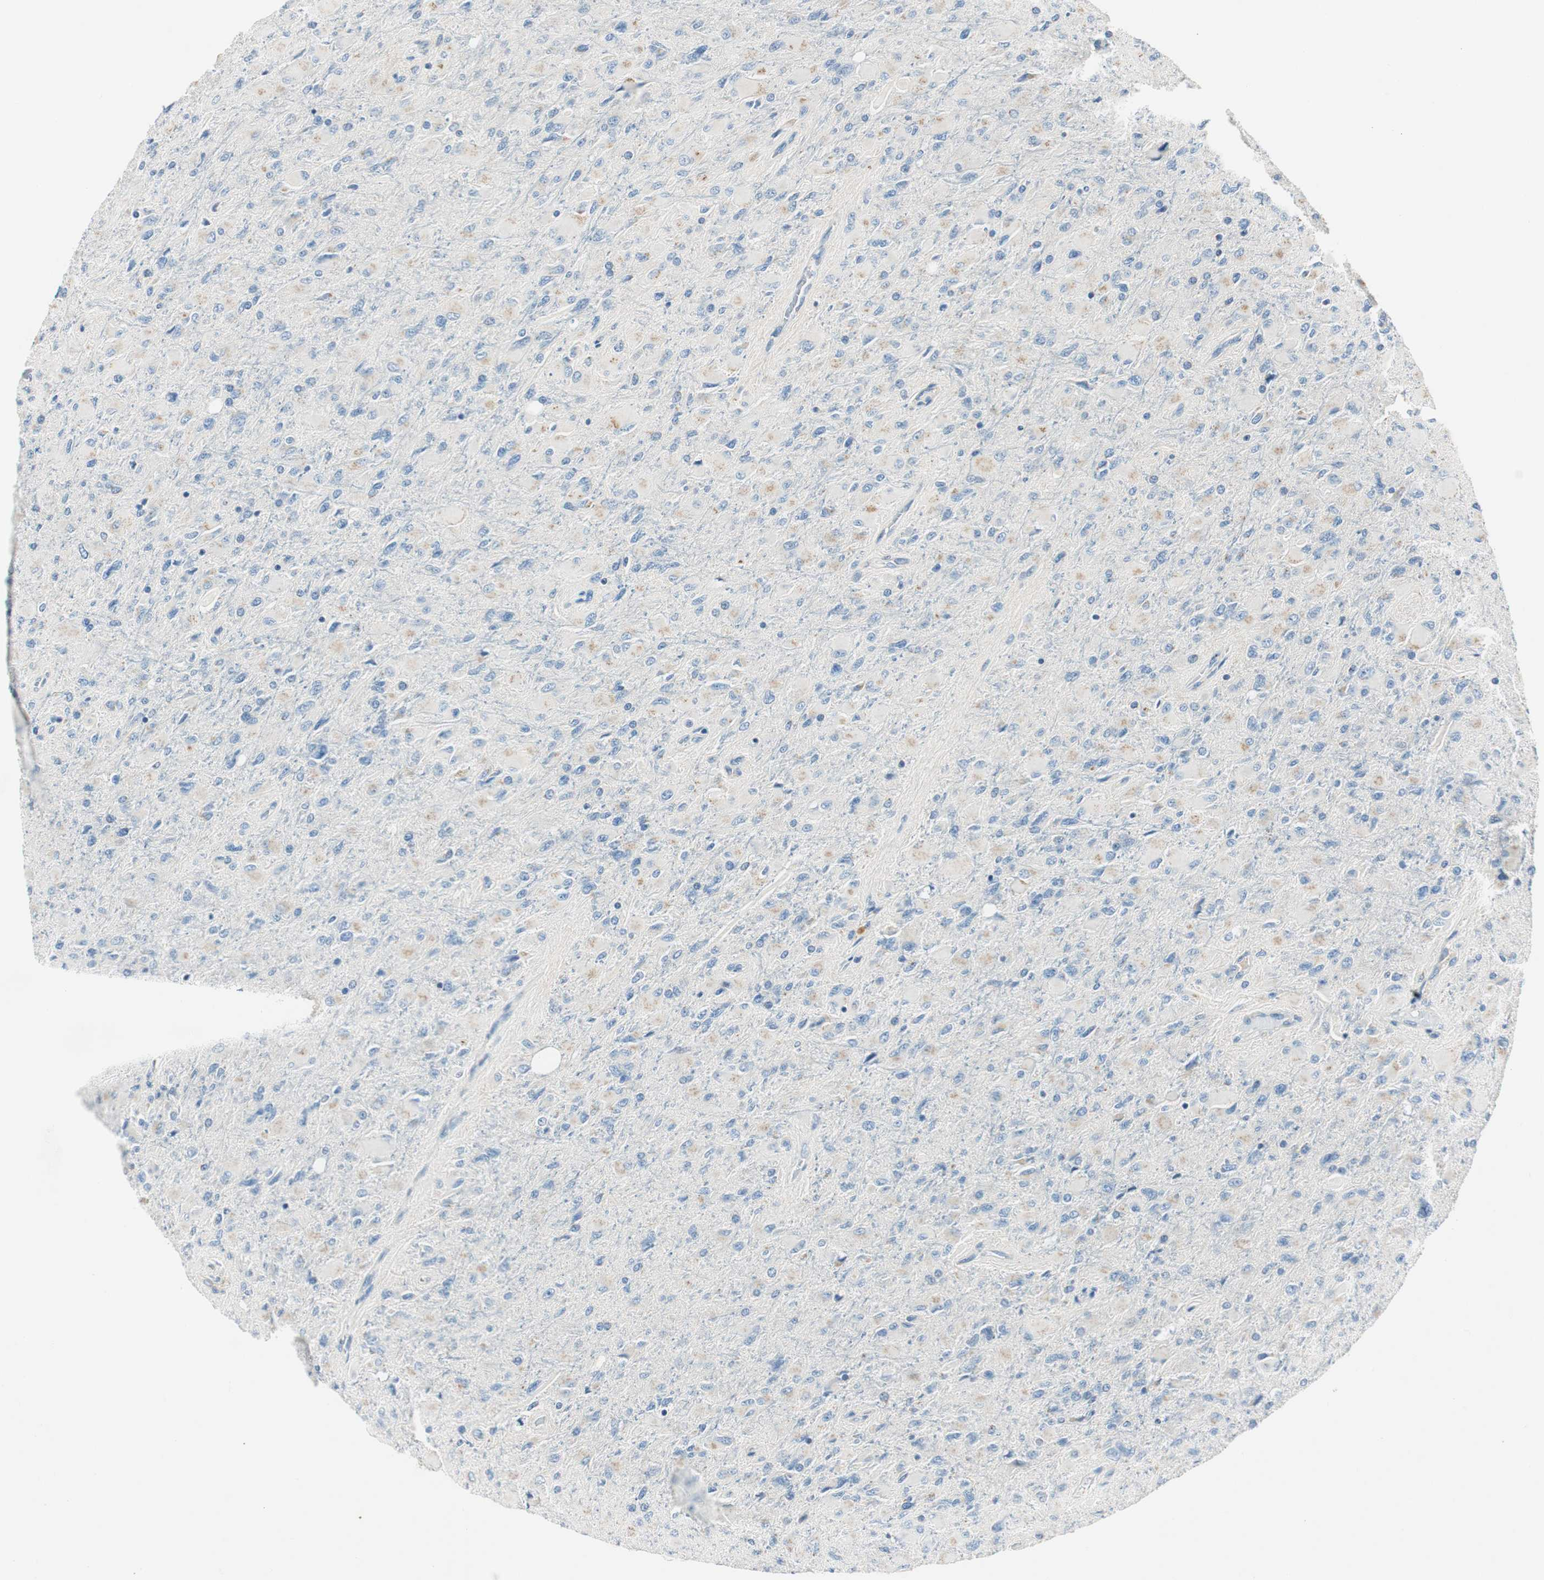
{"staining": {"intensity": "negative", "quantity": "none", "location": "none"}, "tissue": "glioma", "cell_type": "Tumor cells", "image_type": "cancer", "snomed": [{"axis": "morphology", "description": "Glioma, malignant, High grade"}, {"axis": "topography", "description": "Cerebral cortex"}], "caption": "An IHC photomicrograph of malignant glioma (high-grade) is shown. There is no staining in tumor cells of malignant glioma (high-grade). The staining was performed using DAB (3,3'-diaminobenzidine) to visualize the protein expression in brown, while the nuclei were stained in blue with hematoxylin (Magnification: 20x).", "gene": "TMF1", "patient": {"sex": "female", "age": 36}}